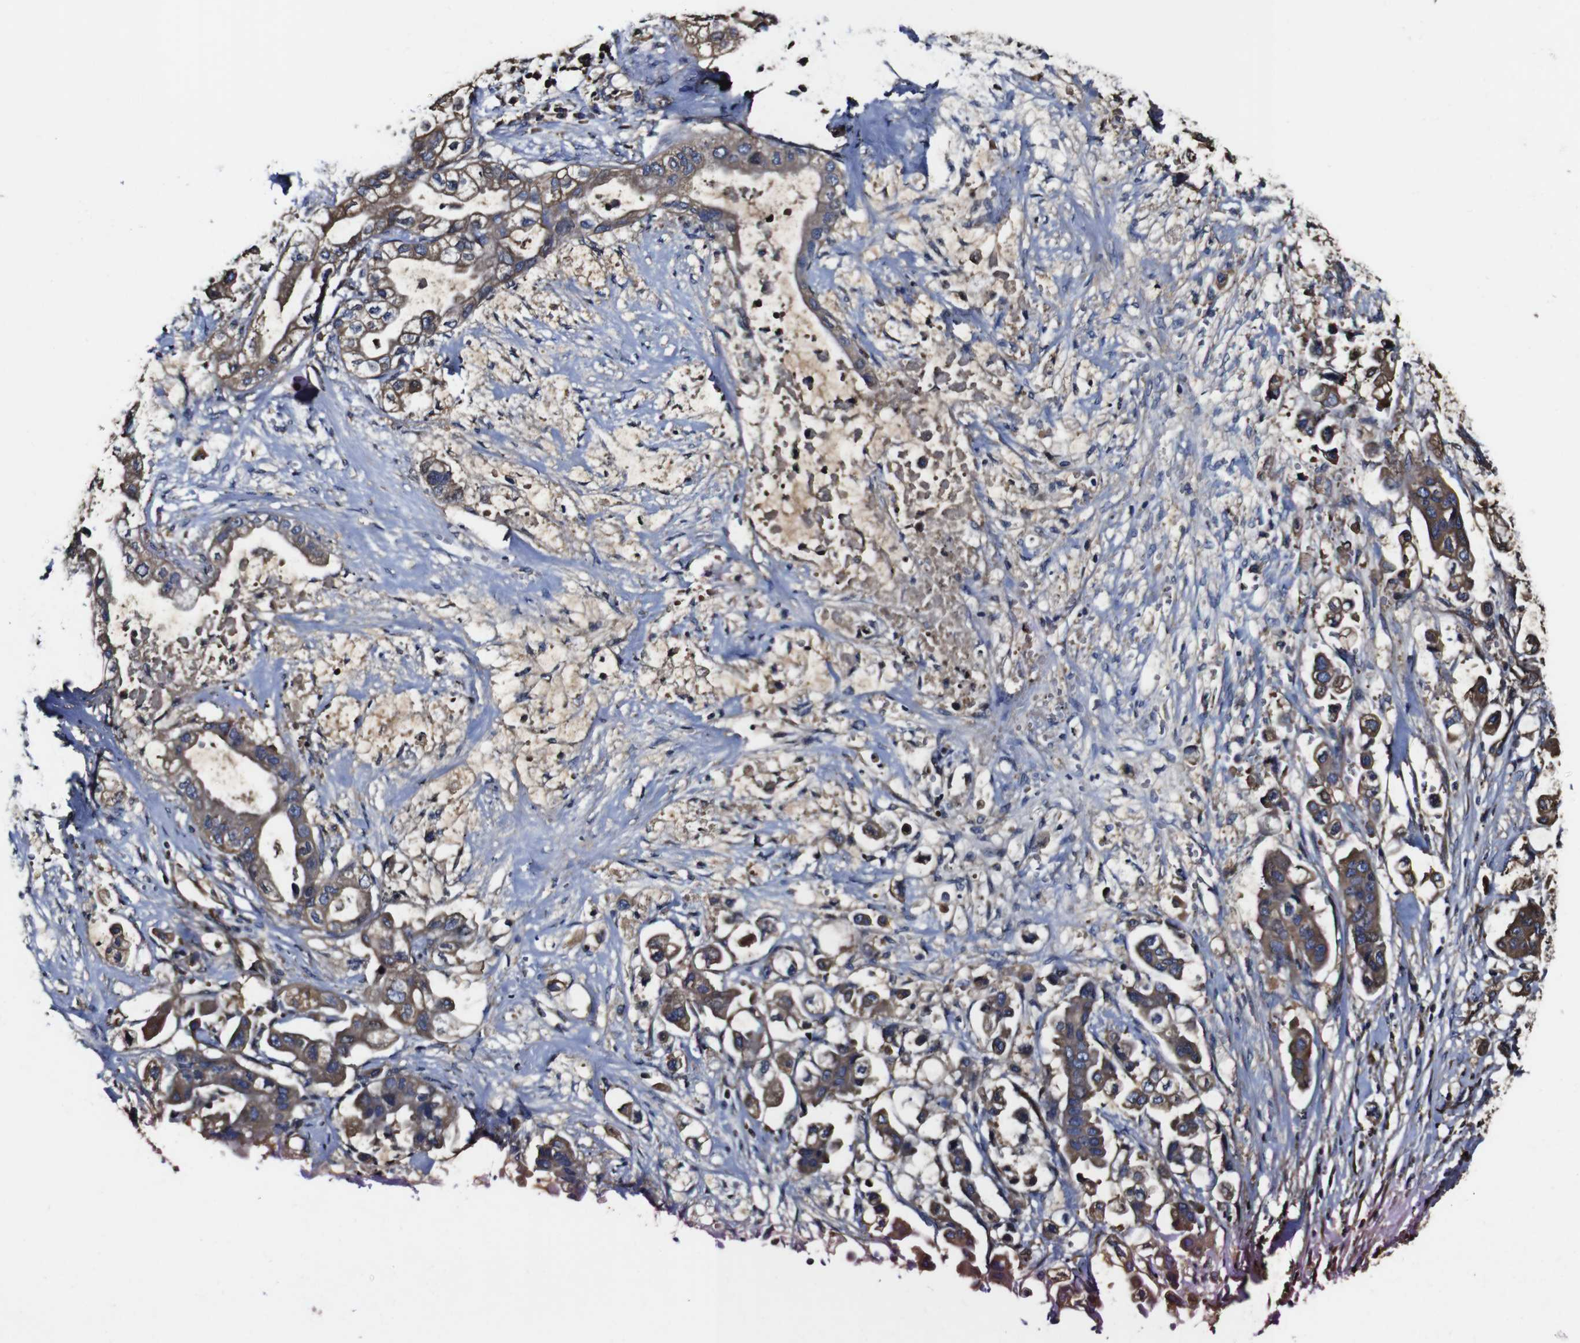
{"staining": {"intensity": "moderate", "quantity": ">75%", "location": "cytoplasmic/membranous"}, "tissue": "stomach cancer", "cell_type": "Tumor cells", "image_type": "cancer", "snomed": [{"axis": "morphology", "description": "Adenocarcinoma, NOS"}, {"axis": "topography", "description": "Stomach"}], "caption": "Immunohistochemical staining of human stomach adenocarcinoma demonstrates medium levels of moderate cytoplasmic/membranous protein positivity in about >75% of tumor cells.", "gene": "MSN", "patient": {"sex": "male", "age": 62}}